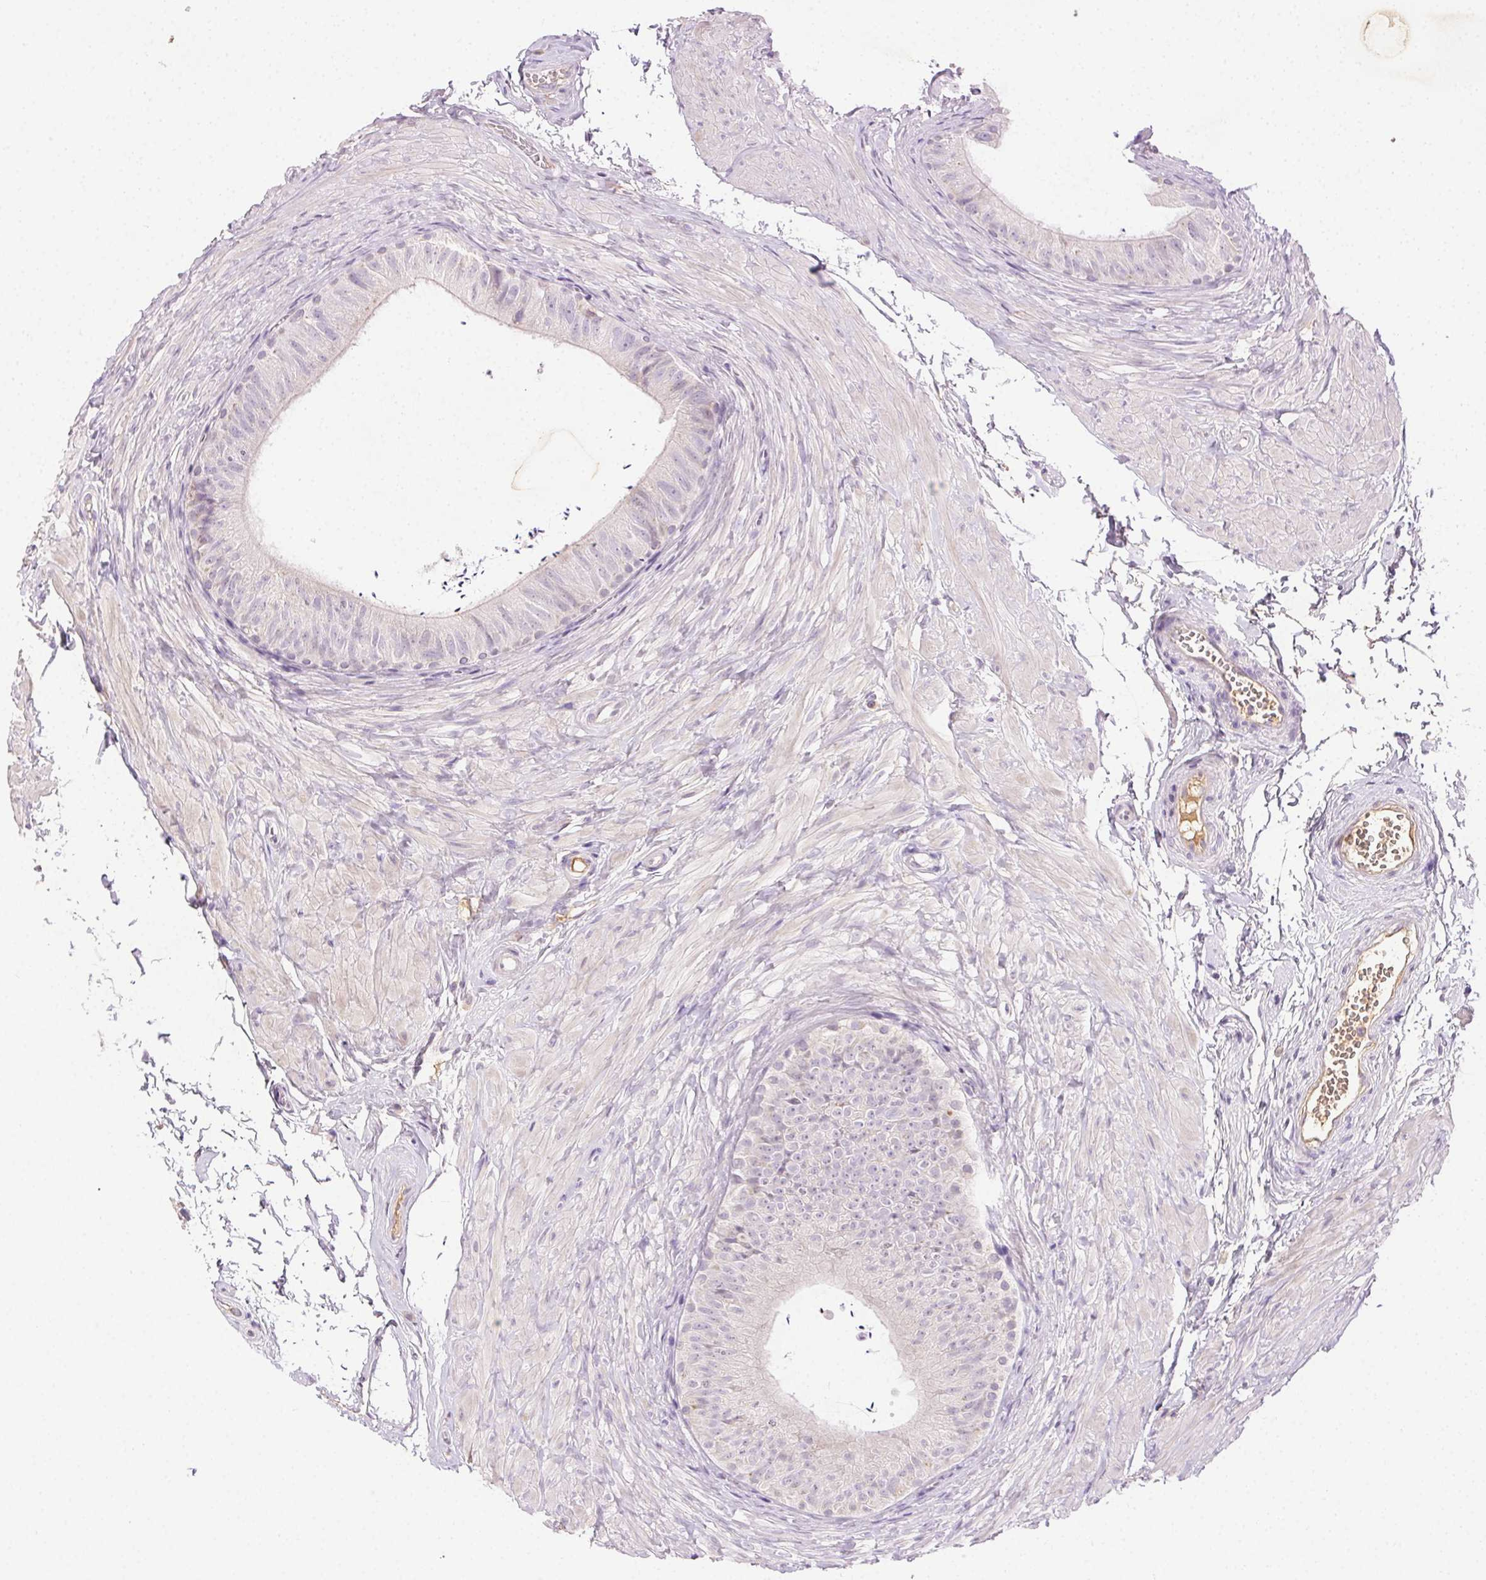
{"staining": {"intensity": "weak", "quantity": "<25%", "location": "cytoplasmic/membranous"}, "tissue": "epididymis", "cell_type": "Glandular cells", "image_type": "normal", "snomed": [{"axis": "morphology", "description": "Normal tissue, NOS"}, {"axis": "topography", "description": "Epididymis, spermatic cord, NOS"}, {"axis": "topography", "description": "Epididymis"}, {"axis": "topography", "description": "Peripheral nerve tissue"}], "caption": "High magnification brightfield microscopy of unremarkable epididymis stained with DAB (3,3'-diaminobenzidine) (brown) and counterstained with hematoxylin (blue): glandular cells show no significant positivity. (Brightfield microscopy of DAB (3,3'-diaminobenzidine) immunohistochemistry (IHC) at high magnification).", "gene": "BPIFB2", "patient": {"sex": "male", "age": 29}}